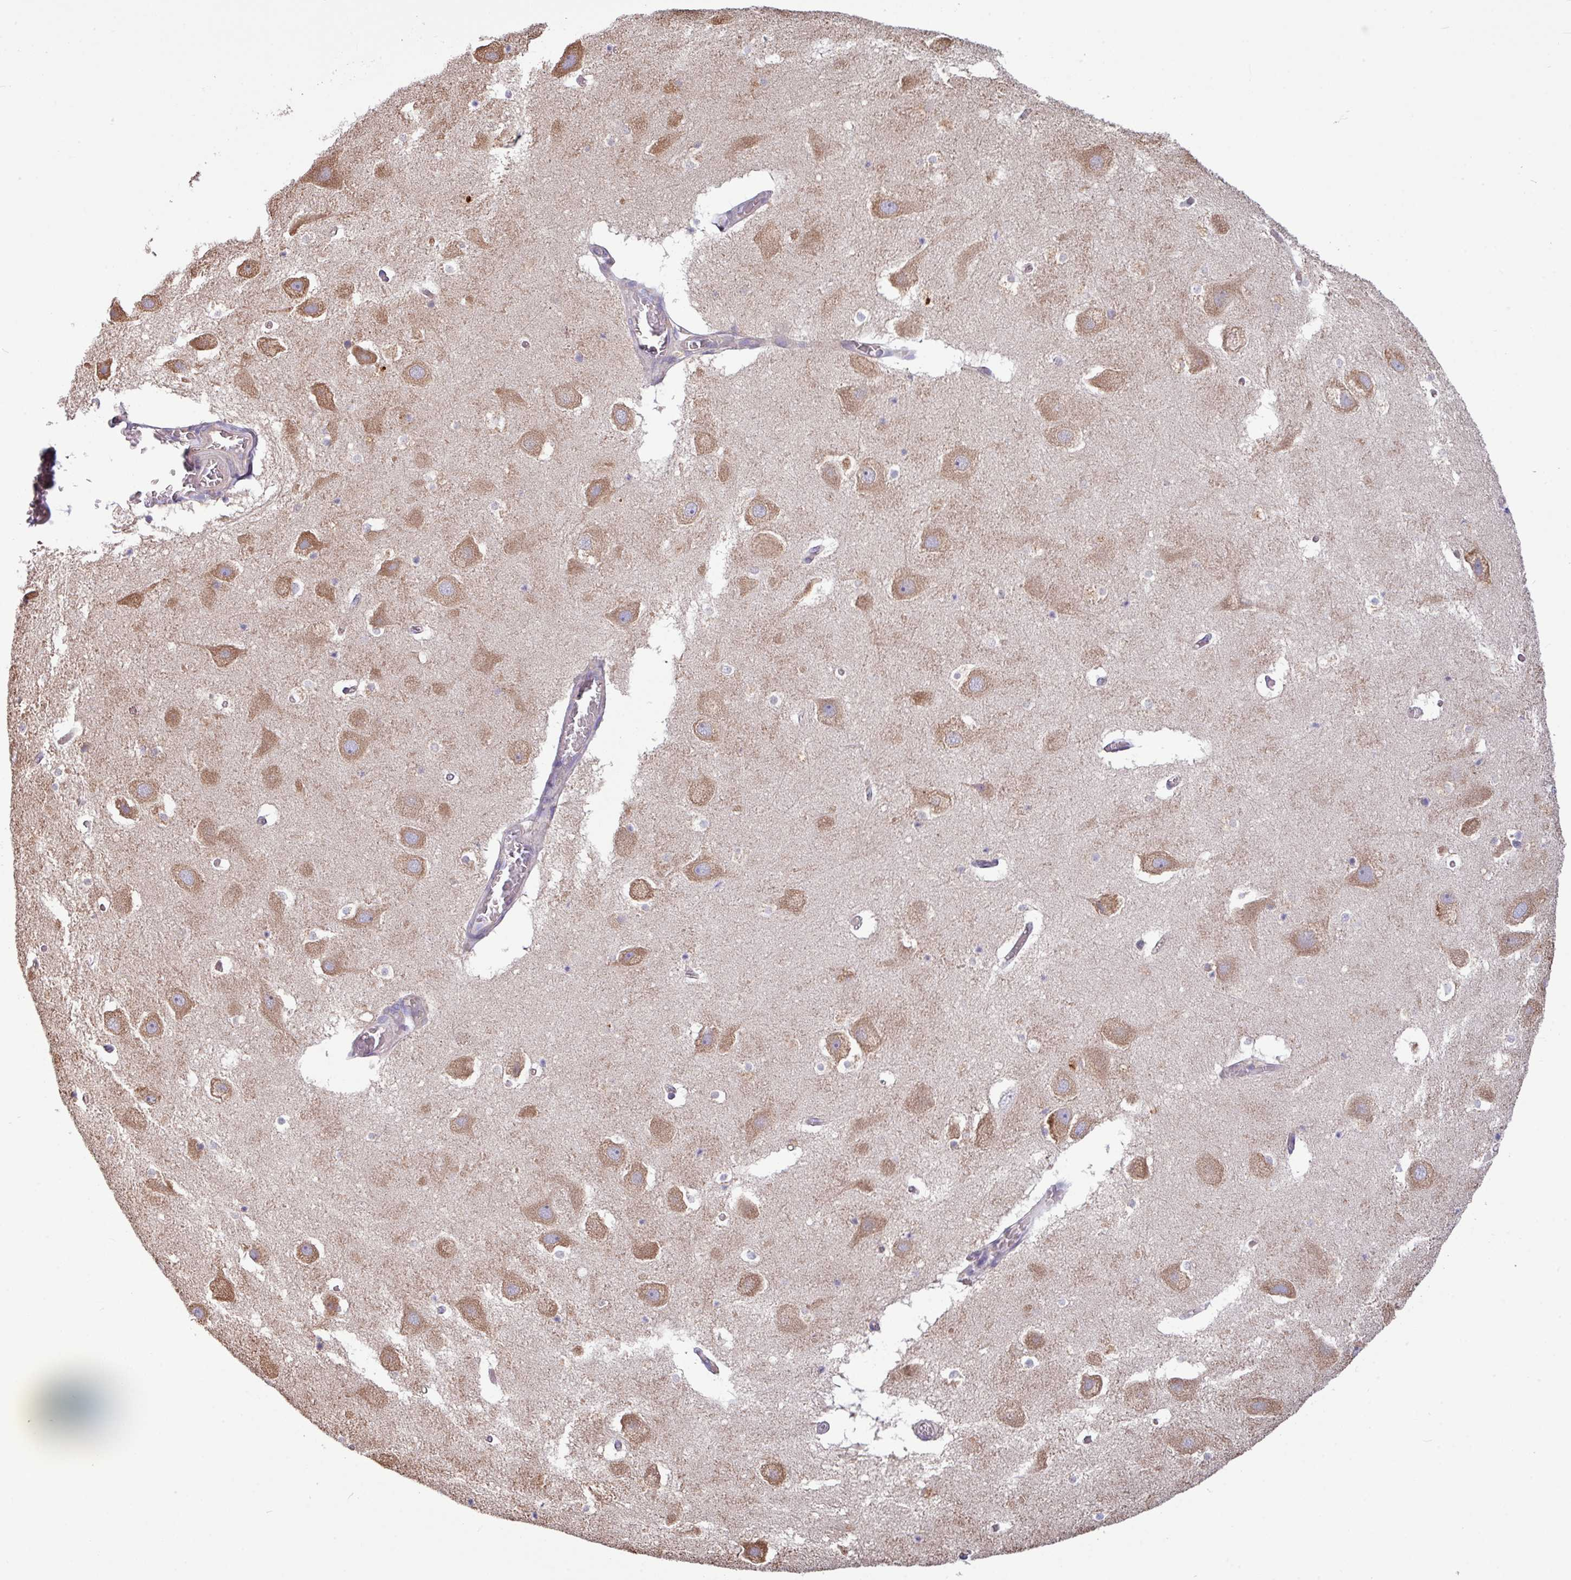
{"staining": {"intensity": "negative", "quantity": "none", "location": "none"}, "tissue": "hippocampus", "cell_type": "Glial cells", "image_type": "normal", "snomed": [{"axis": "morphology", "description": "Normal tissue, NOS"}, {"axis": "topography", "description": "Hippocampus"}], "caption": "Immunohistochemistry (IHC) of unremarkable human hippocampus reveals no expression in glial cells. (DAB (3,3'-diaminobenzidine) immunohistochemistry visualized using brightfield microscopy, high magnification).", "gene": "PPM1J", "patient": {"sex": "female", "age": 52}}